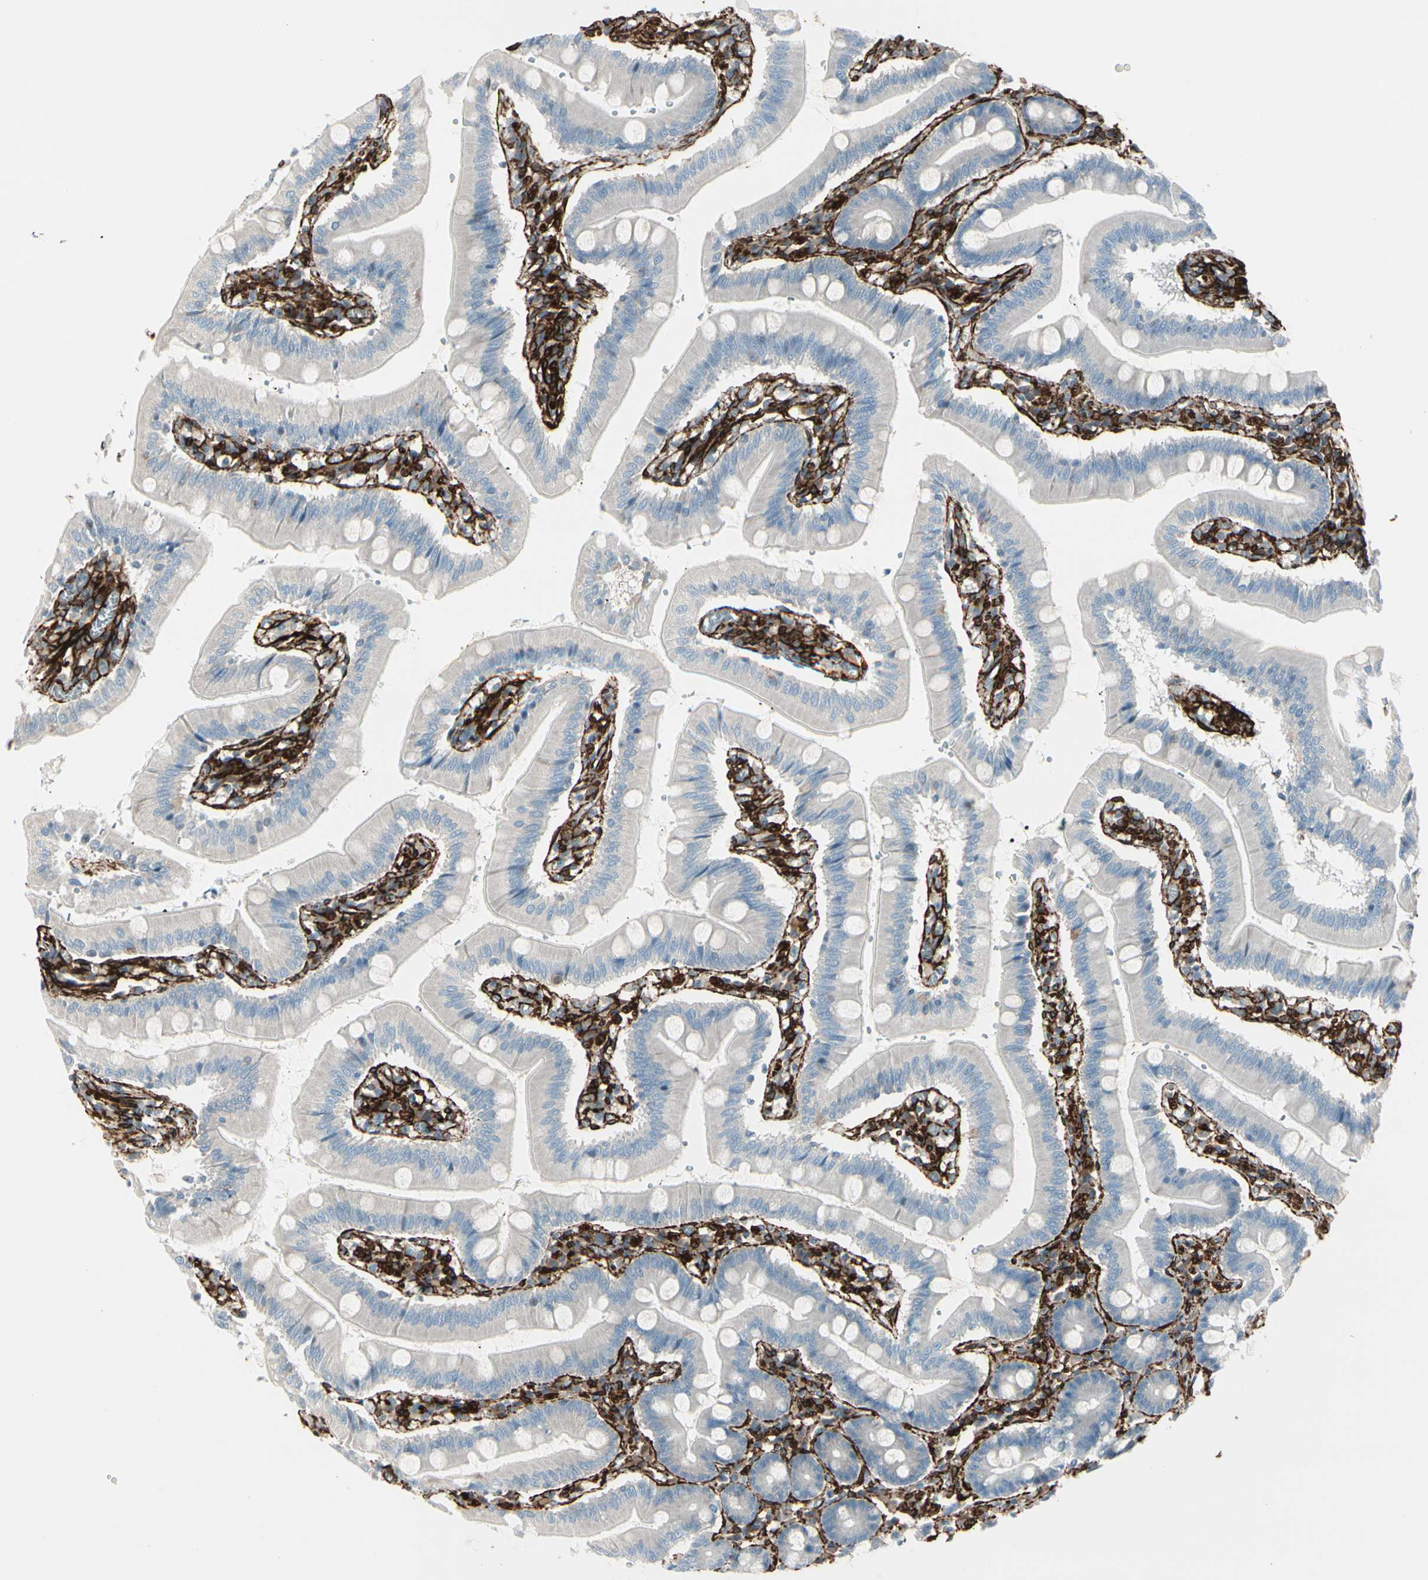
{"staining": {"intensity": "weak", "quantity": "<25%", "location": "cytoplasmic/membranous"}, "tissue": "small intestine", "cell_type": "Glandular cells", "image_type": "normal", "snomed": [{"axis": "morphology", "description": "Normal tissue, NOS"}, {"axis": "topography", "description": "Small intestine"}], "caption": "A high-resolution photomicrograph shows IHC staining of normal small intestine, which reveals no significant positivity in glandular cells. (DAB (3,3'-diaminobenzidine) immunohistochemistry with hematoxylin counter stain).", "gene": "CALD1", "patient": {"sex": "male", "age": 71}}